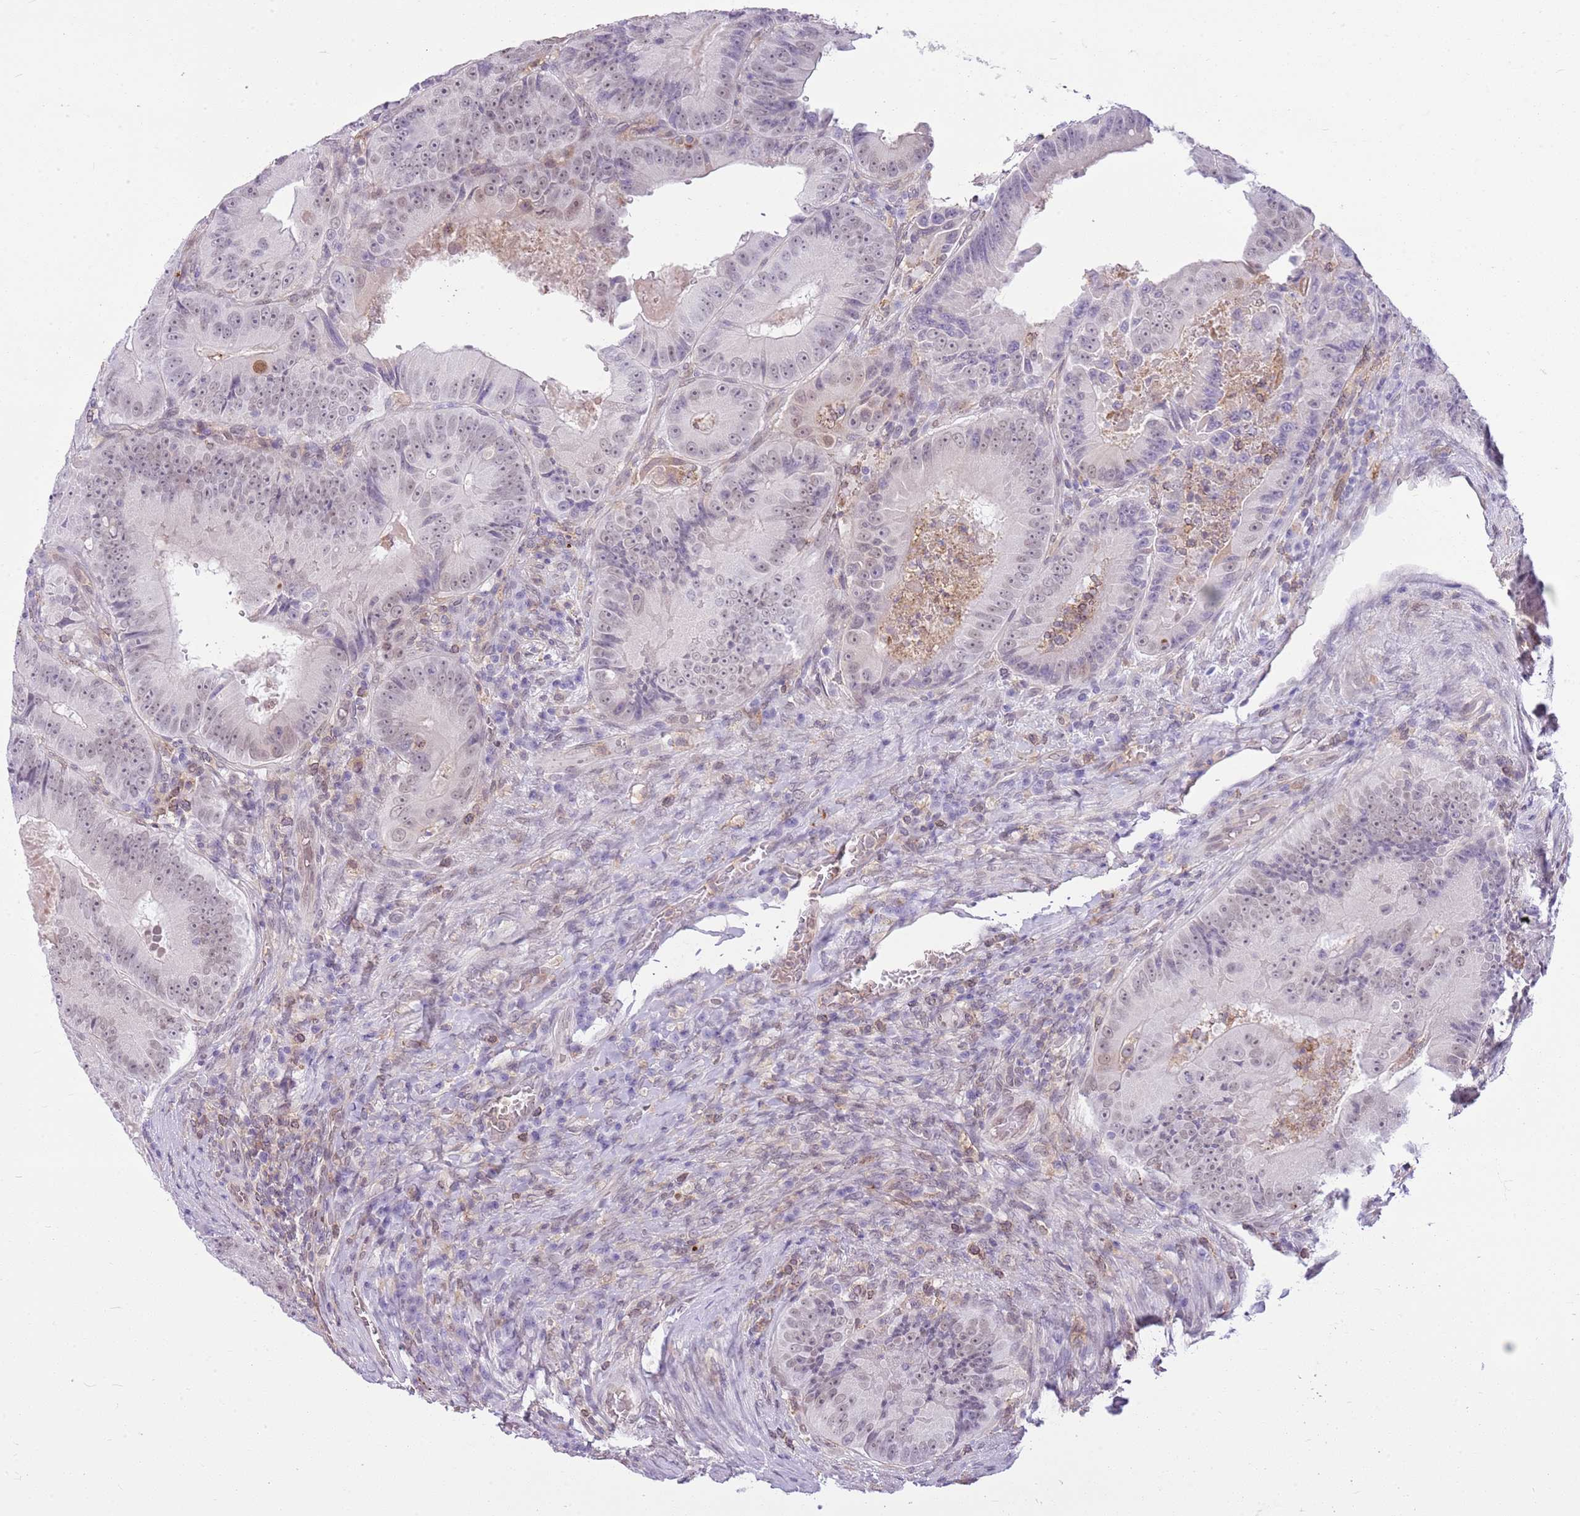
{"staining": {"intensity": "weak", "quantity": "<25%", "location": "nuclear"}, "tissue": "colorectal cancer", "cell_type": "Tumor cells", "image_type": "cancer", "snomed": [{"axis": "morphology", "description": "Adenocarcinoma, NOS"}, {"axis": "topography", "description": "Colon"}], "caption": "Immunohistochemistry of colorectal cancer (adenocarcinoma) exhibits no staining in tumor cells.", "gene": "DHX32", "patient": {"sex": "female", "age": 86}}